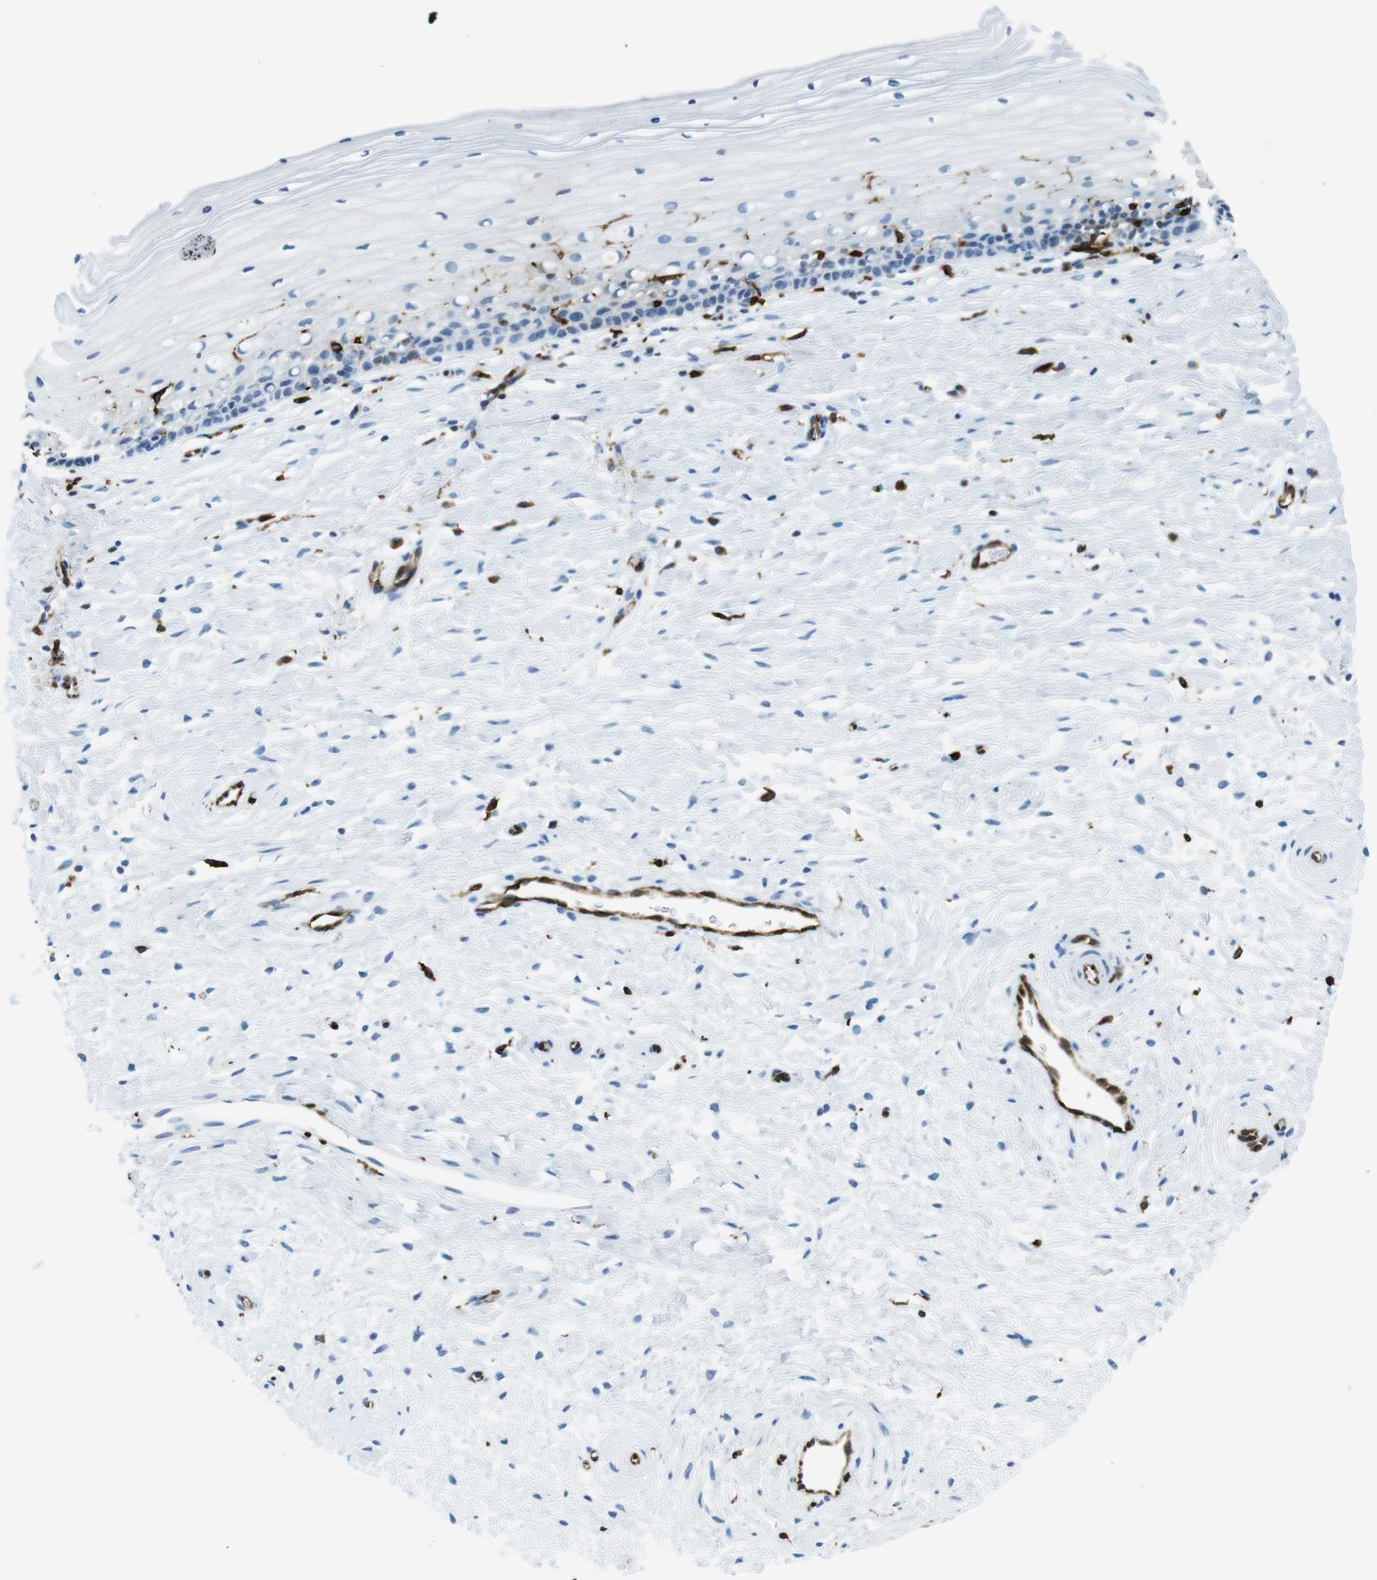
{"staining": {"intensity": "strong", "quantity": ">75%", "location": "cytoplasmic/membranous"}, "tissue": "cervix", "cell_type": "Glandular cells", "image_type": "normal", "snomed": [{"axis": "morphology", "description": "Normal tissue, NOS"}, {"axis": "topography", "description": "Cervix"}], "caption": "The immunohistochemical stain shows strong cytoplasmic/membranous staining in glandular cells of normal cervix.", "gene": "CIITA", "patient": {"sex": "female", "age": 39}}